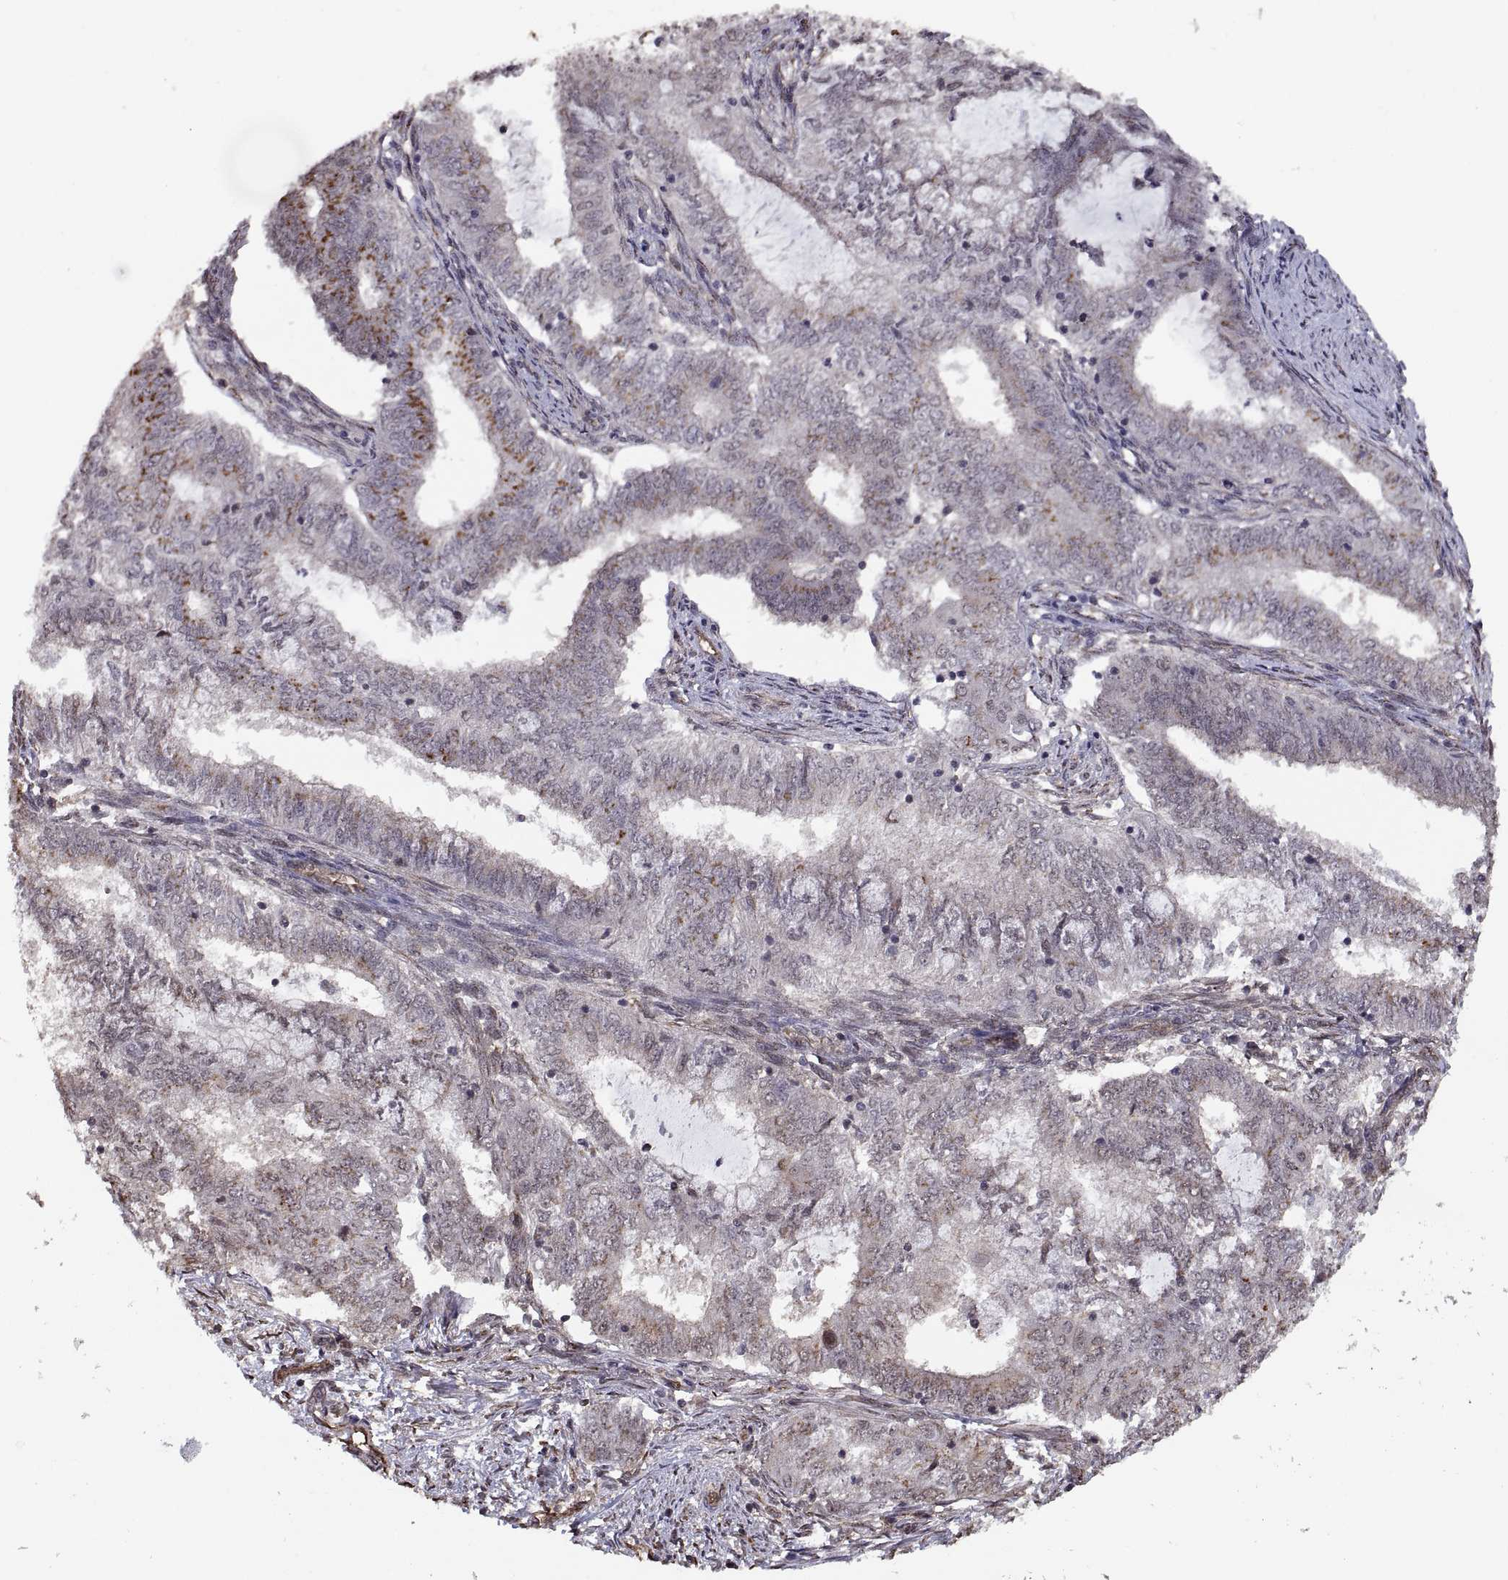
{"staining": {"intensity": "strong", "quantity": "25%-75%", "location": "cytoplasmic/membranous"}, "tissue": "endometrial cancer", "cell_type": "Tumor cells", "image_type": "cancer", "snomed": [{"axis": "morphology", "description": "Adenocarcinoma, NOS"}, {"axis": "topography", "description": "Endometrium"}], "caption": "Strong cytoplasmic/membranous protein staining is seen in approximately 25%-75% of tumor cells in endometrial cancer (adenocarcinoma).", "gene": "ARRB1", "patient": {"sex": "female", "age": 62}}